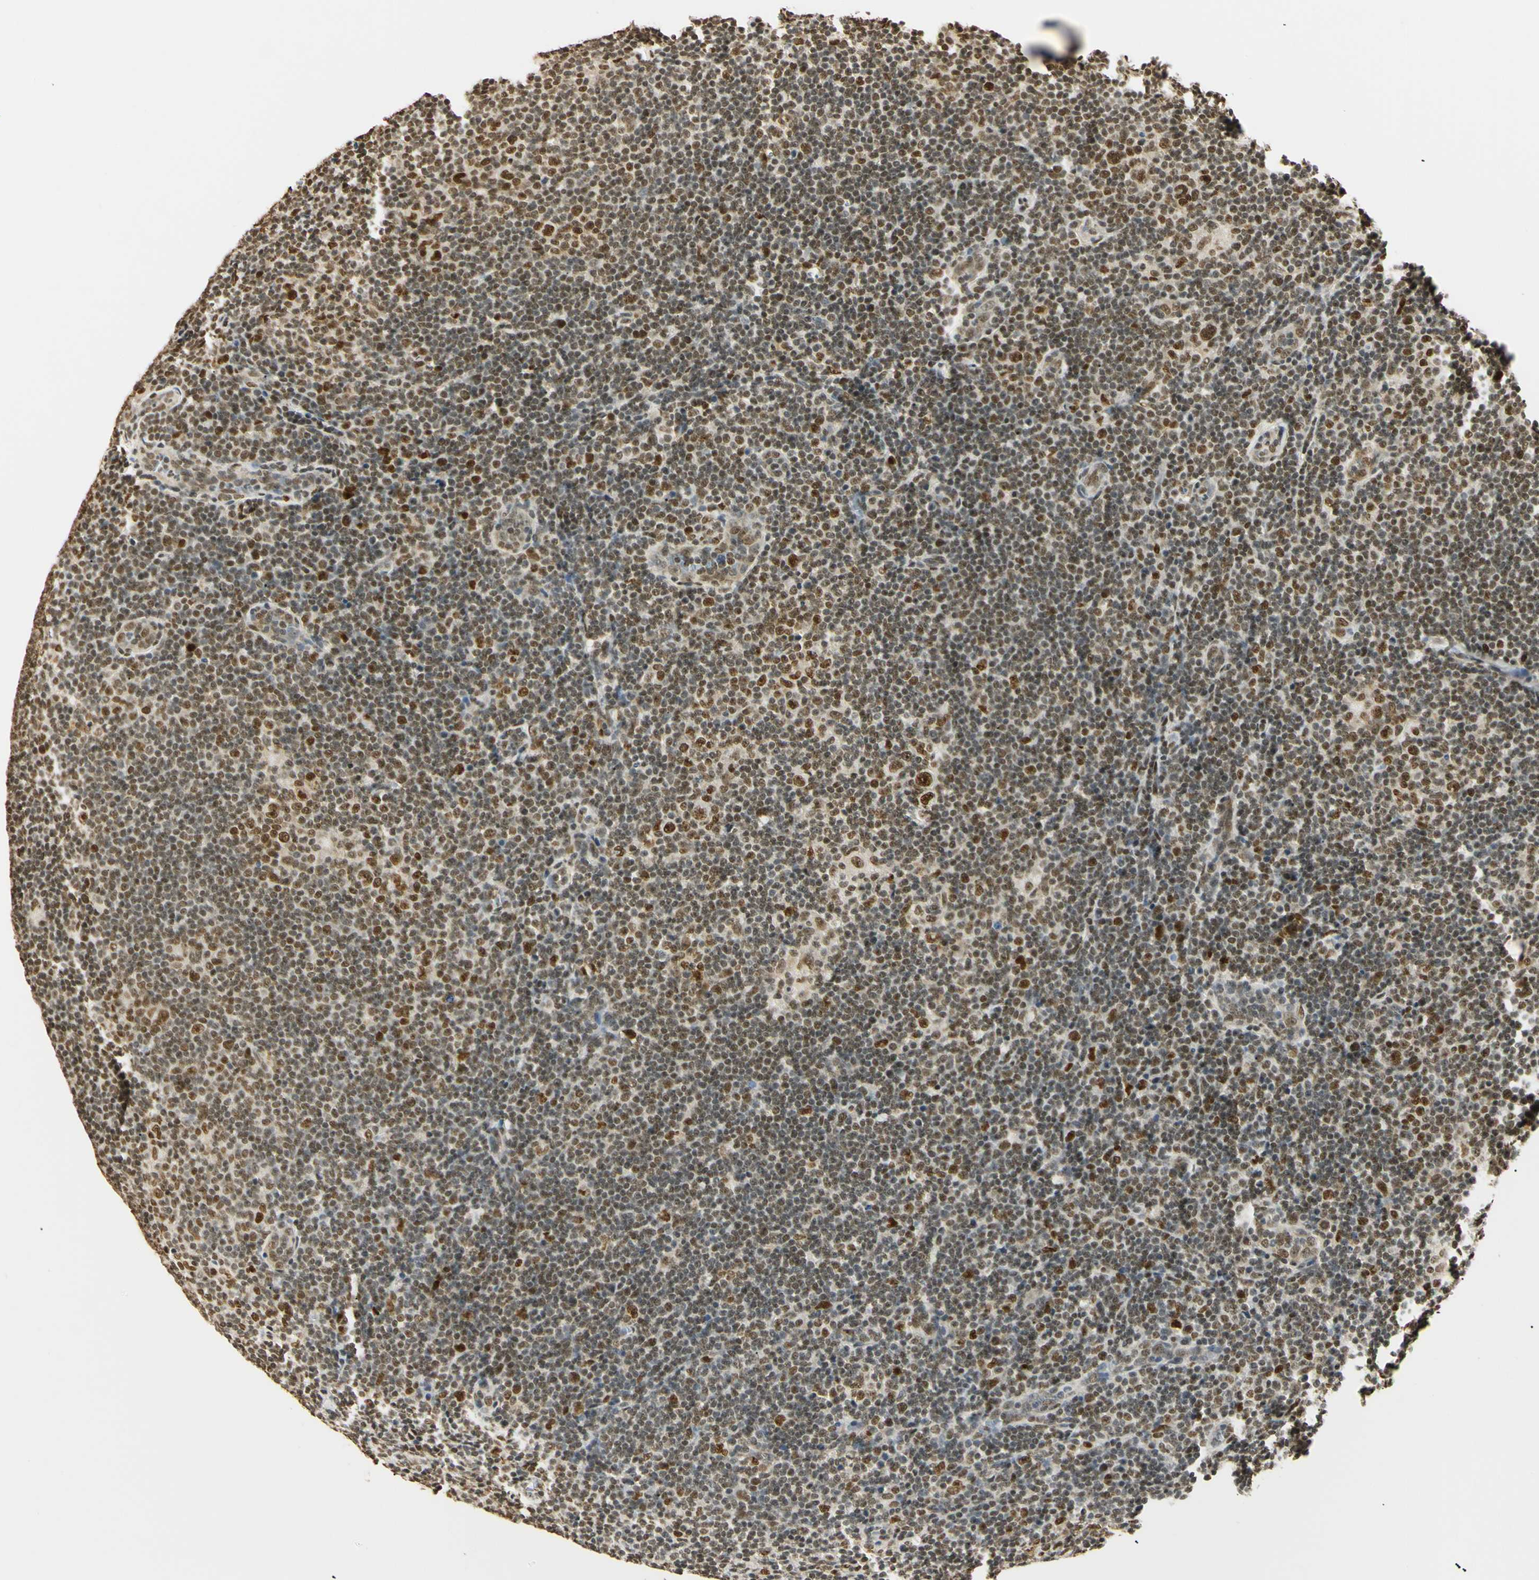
{"staining": {"intensity": "strong", "quantity": ">75%", "location": "nuclear"}, "tissue": "lymphoma", "cell_type": "Tumor cells", "image_type": "cancer", "snomed": [{"axis": "morphology", "description": "Hodgkin's disease, NOS"}, {"axis": "topography", "description": "Lymph node"}], "caption": "The micrograph demonstrates a brown stain indicating the presence of a protein in the nuclear of tumor cells in lymphoma. The staining is performed using DAB brown chromogen to label protein expression. The nuclei are counter-stained blue using hematoxylin.", "gene": "SMARCA5", "patient": {"sex": "female", "age": 57}}